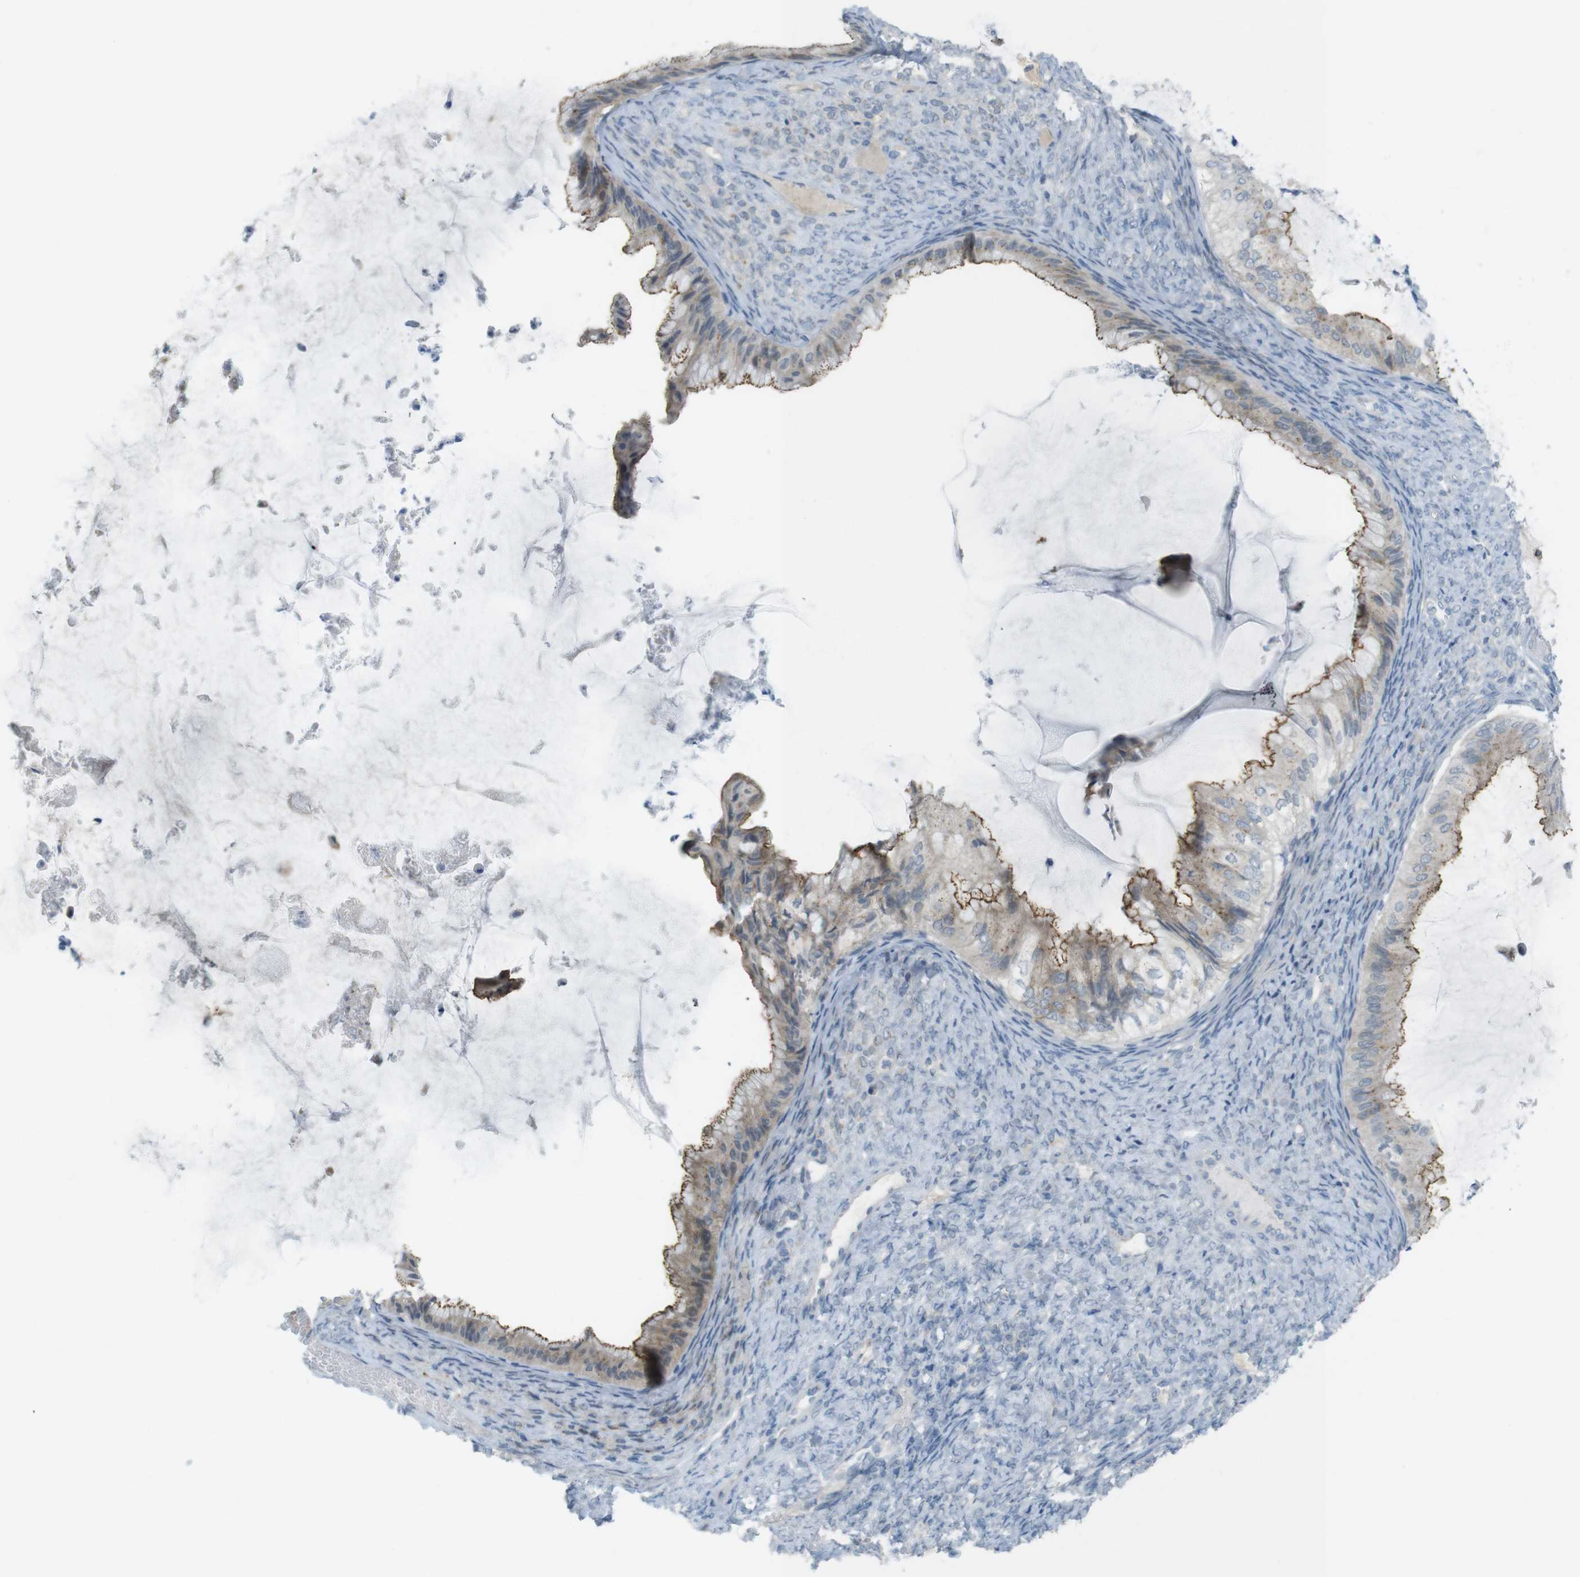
{"staining": {"intensity": "moderate", "quantity": ">75%", "location": "cytoplasmic/membranous"}, "tissue": "ovarian cancer", "cell_type": "Tumor cells", "image_type": "cancer", "snomed": [{"axis": "morphology", "description": "Cystadenocarcinoma, mucinous, NOS"}, {"axis": "topography", "description": "Ovary"}], "caption": "Immunohistochemistry histopathology image of neoplastic tissue: ovarian cancer (mucinous cystadenocarcinoma) stained using immunohistochemistry (IHC) demonstrates medium levels of moderate protein expression localized specifically in the cytoplasmic/membranous of tumor cells, appearing as a cytoplasmic/membranous brown color.", "gene": "UGT8", "patient": {"sex": "female", "age": 61}}